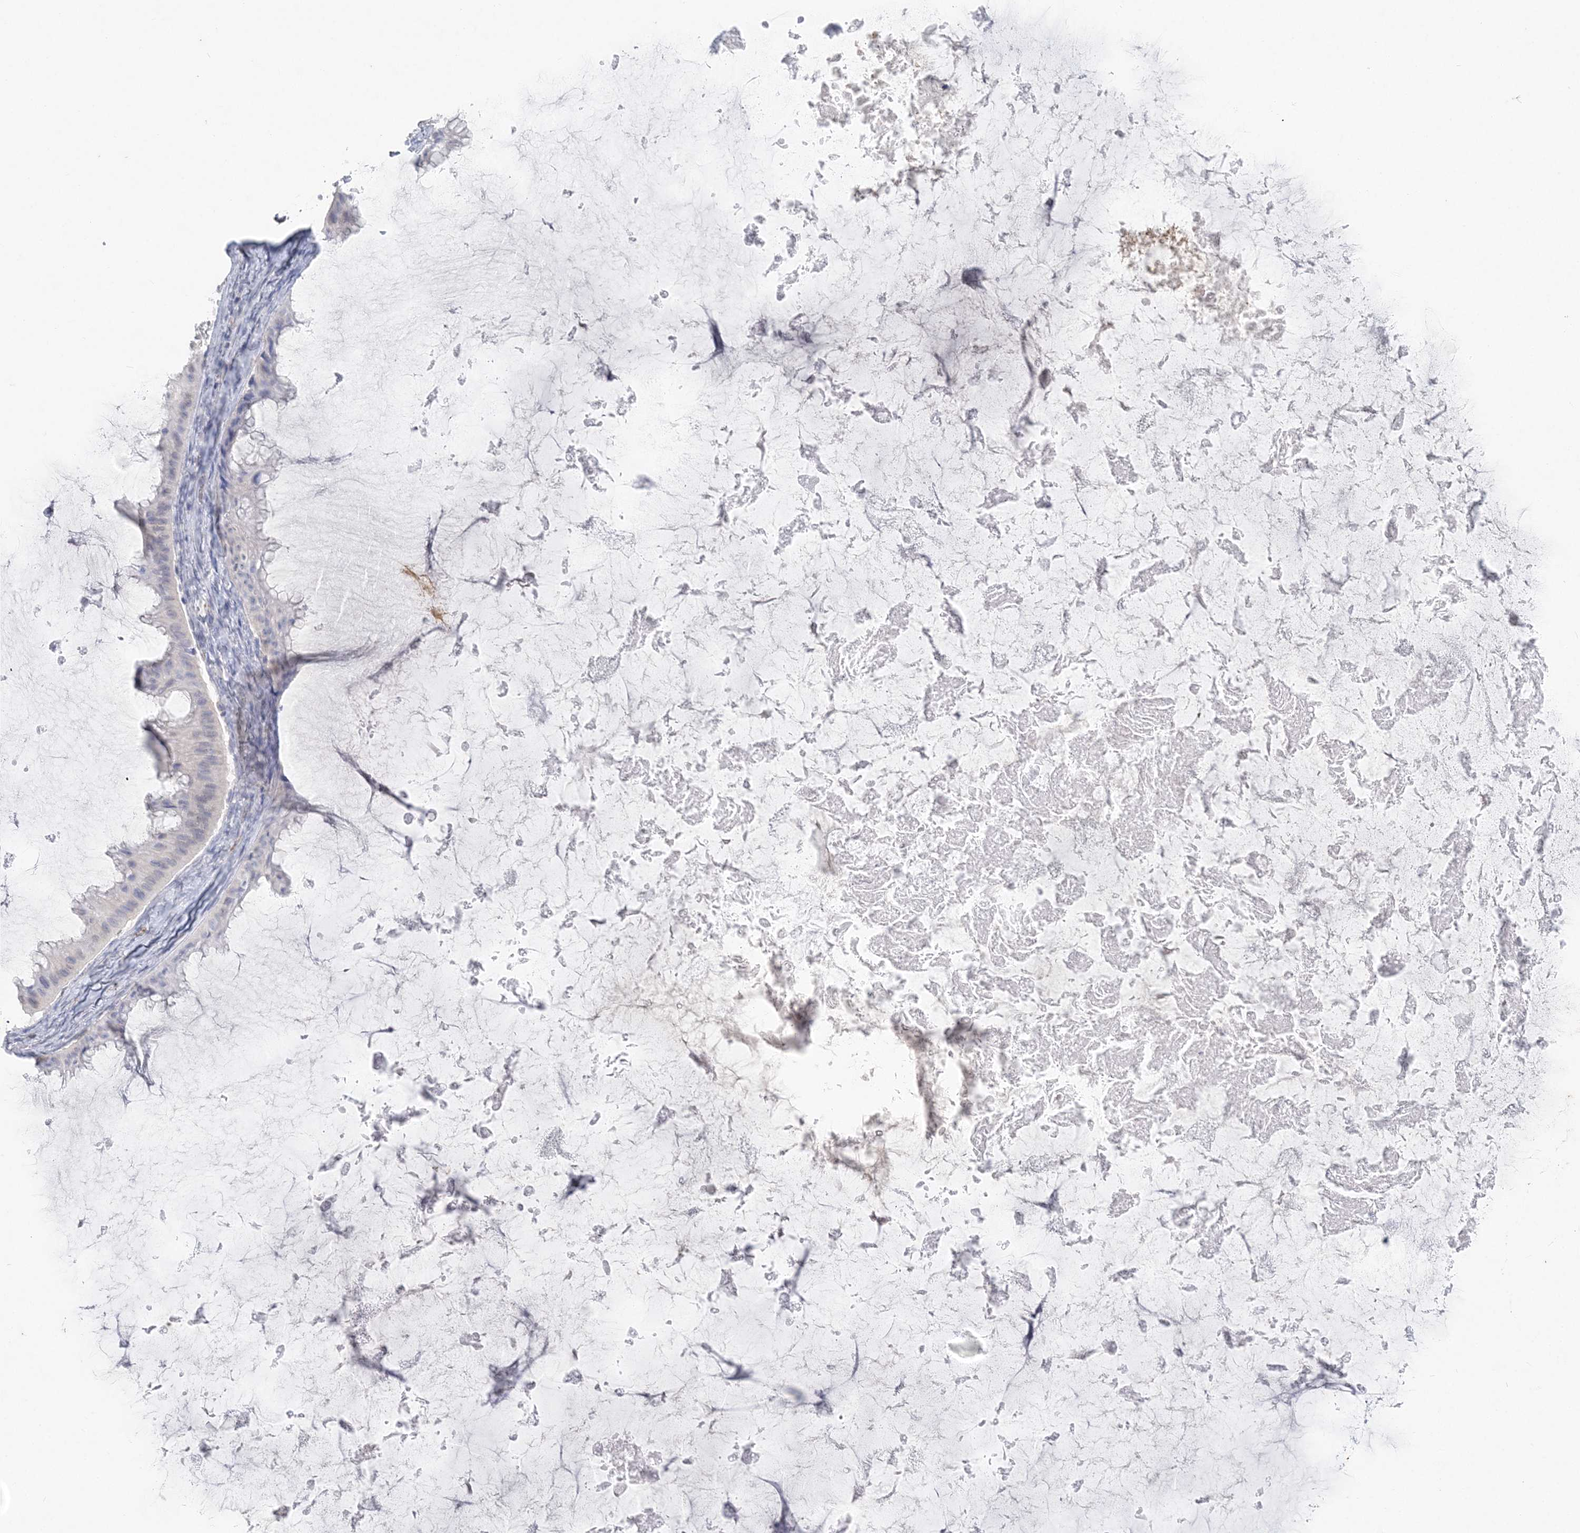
{"staining": {"intensity": "negative", "quantity": "none", "location": "none"}, "tissue": "ovarian cancer", "cell_type": "Tumor cells", "image_type": "cancer", "snomed": [{"axis": "morphology", "description": "Cystadenocarcinoma, mucinous, NOS"}, {"axis": "topography", "description": "Ovary"}], "caption": "An immunohistochemistry (IHC) micrograph of mucinous cystadenocarcinoma (ovarian) is shown. There is no staining in tumor cells of mucinous cystadenocarcinoma (ovarian). (DAB immunohistochemistry (IHC) visualized using brightfield microscopy, high magnification).", "gene": "PDCD1", "patient": {"sex": "female", "age": 61}}